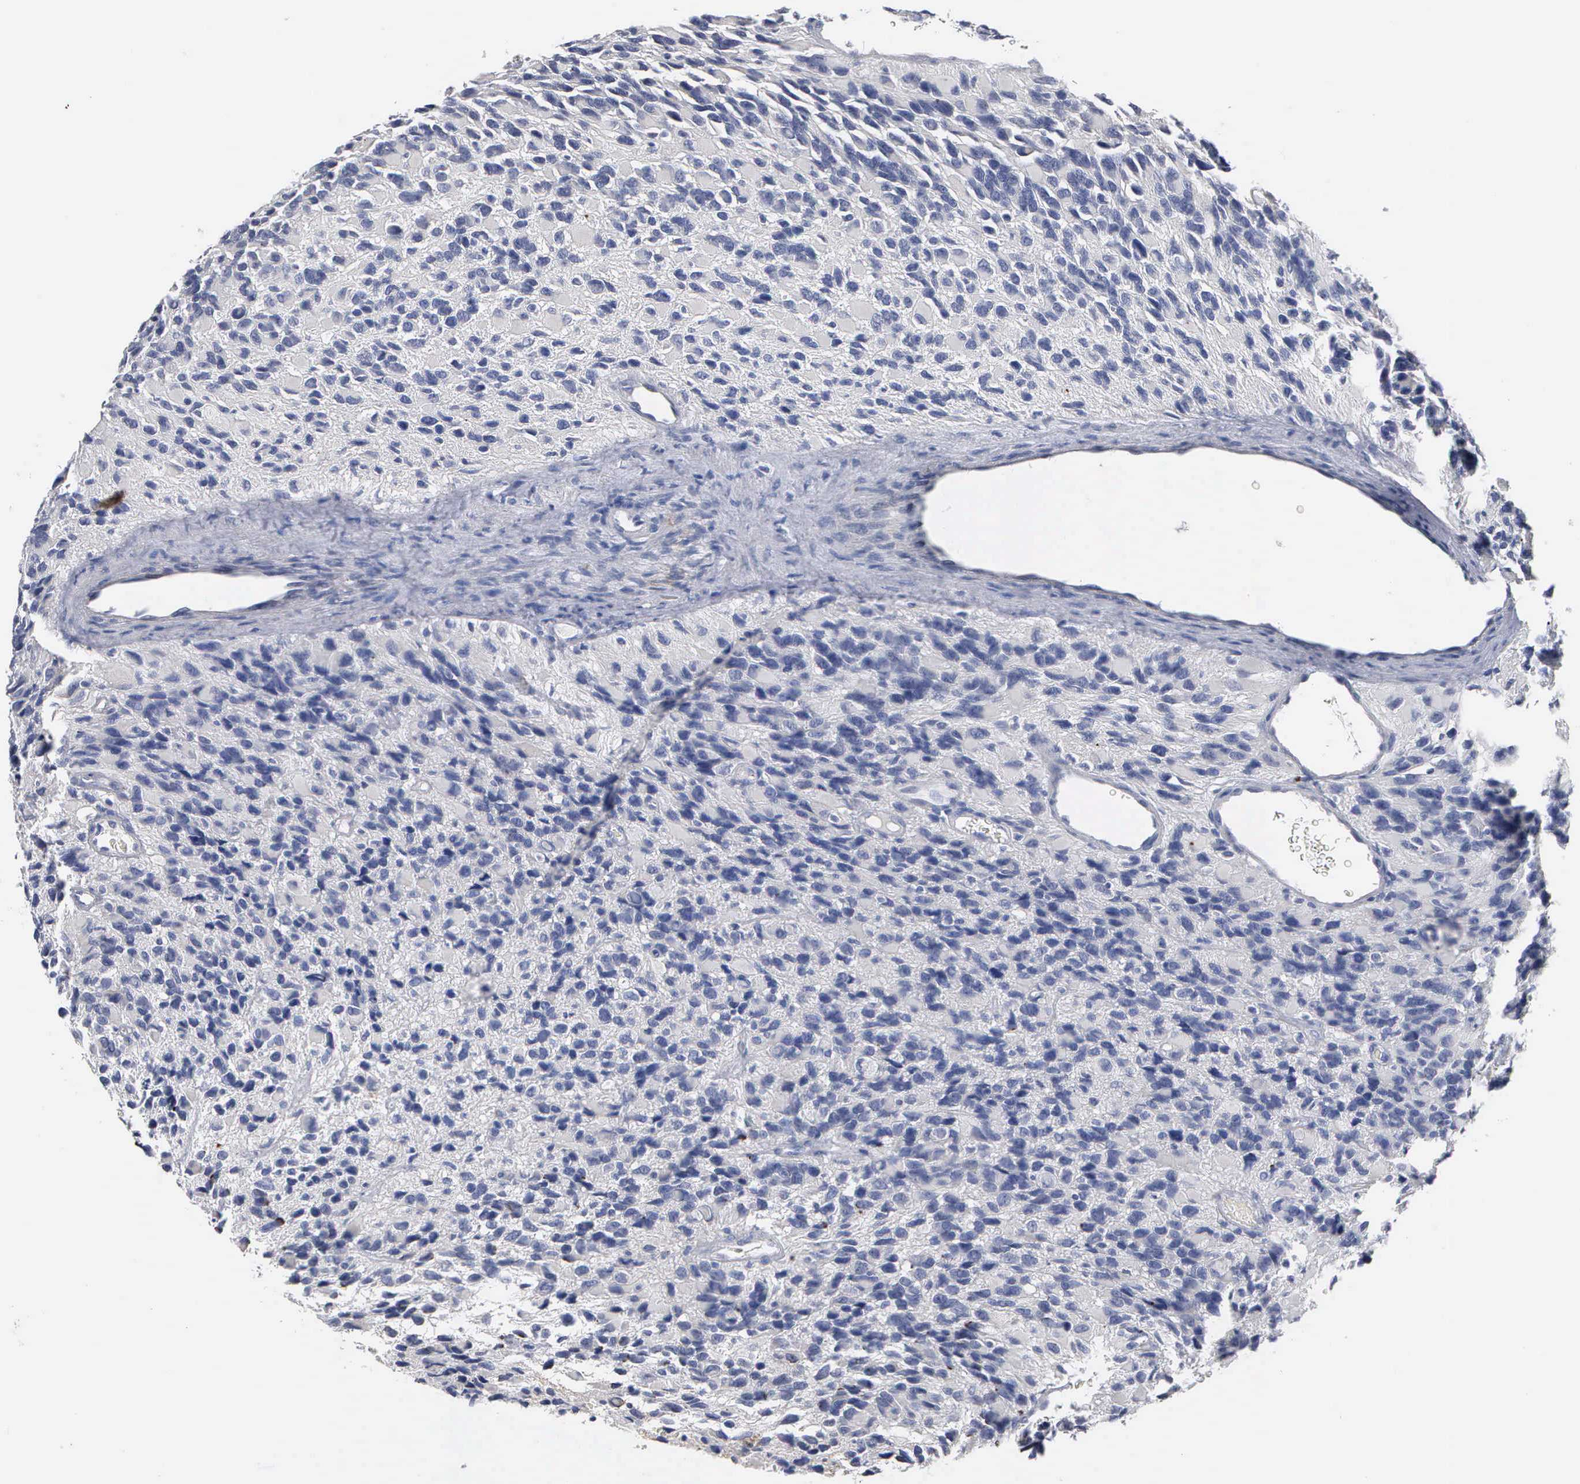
{"staining": {"intensity": "negative", "quantity": "none", "location": "none"}, "tissue": "glioma", "cell_type": "Tumor cells", "image_type": "cancer", "snomed": [{"axis": "morphology", "description": "Glioma, malignant, High grade"}, {"axis": "topography", "description": "Brain"}], "caption": "Tumor cells show no significant staining in glioma.", "gene": "ASPHD2", "patient": {"sex": "male", "age": 77}}